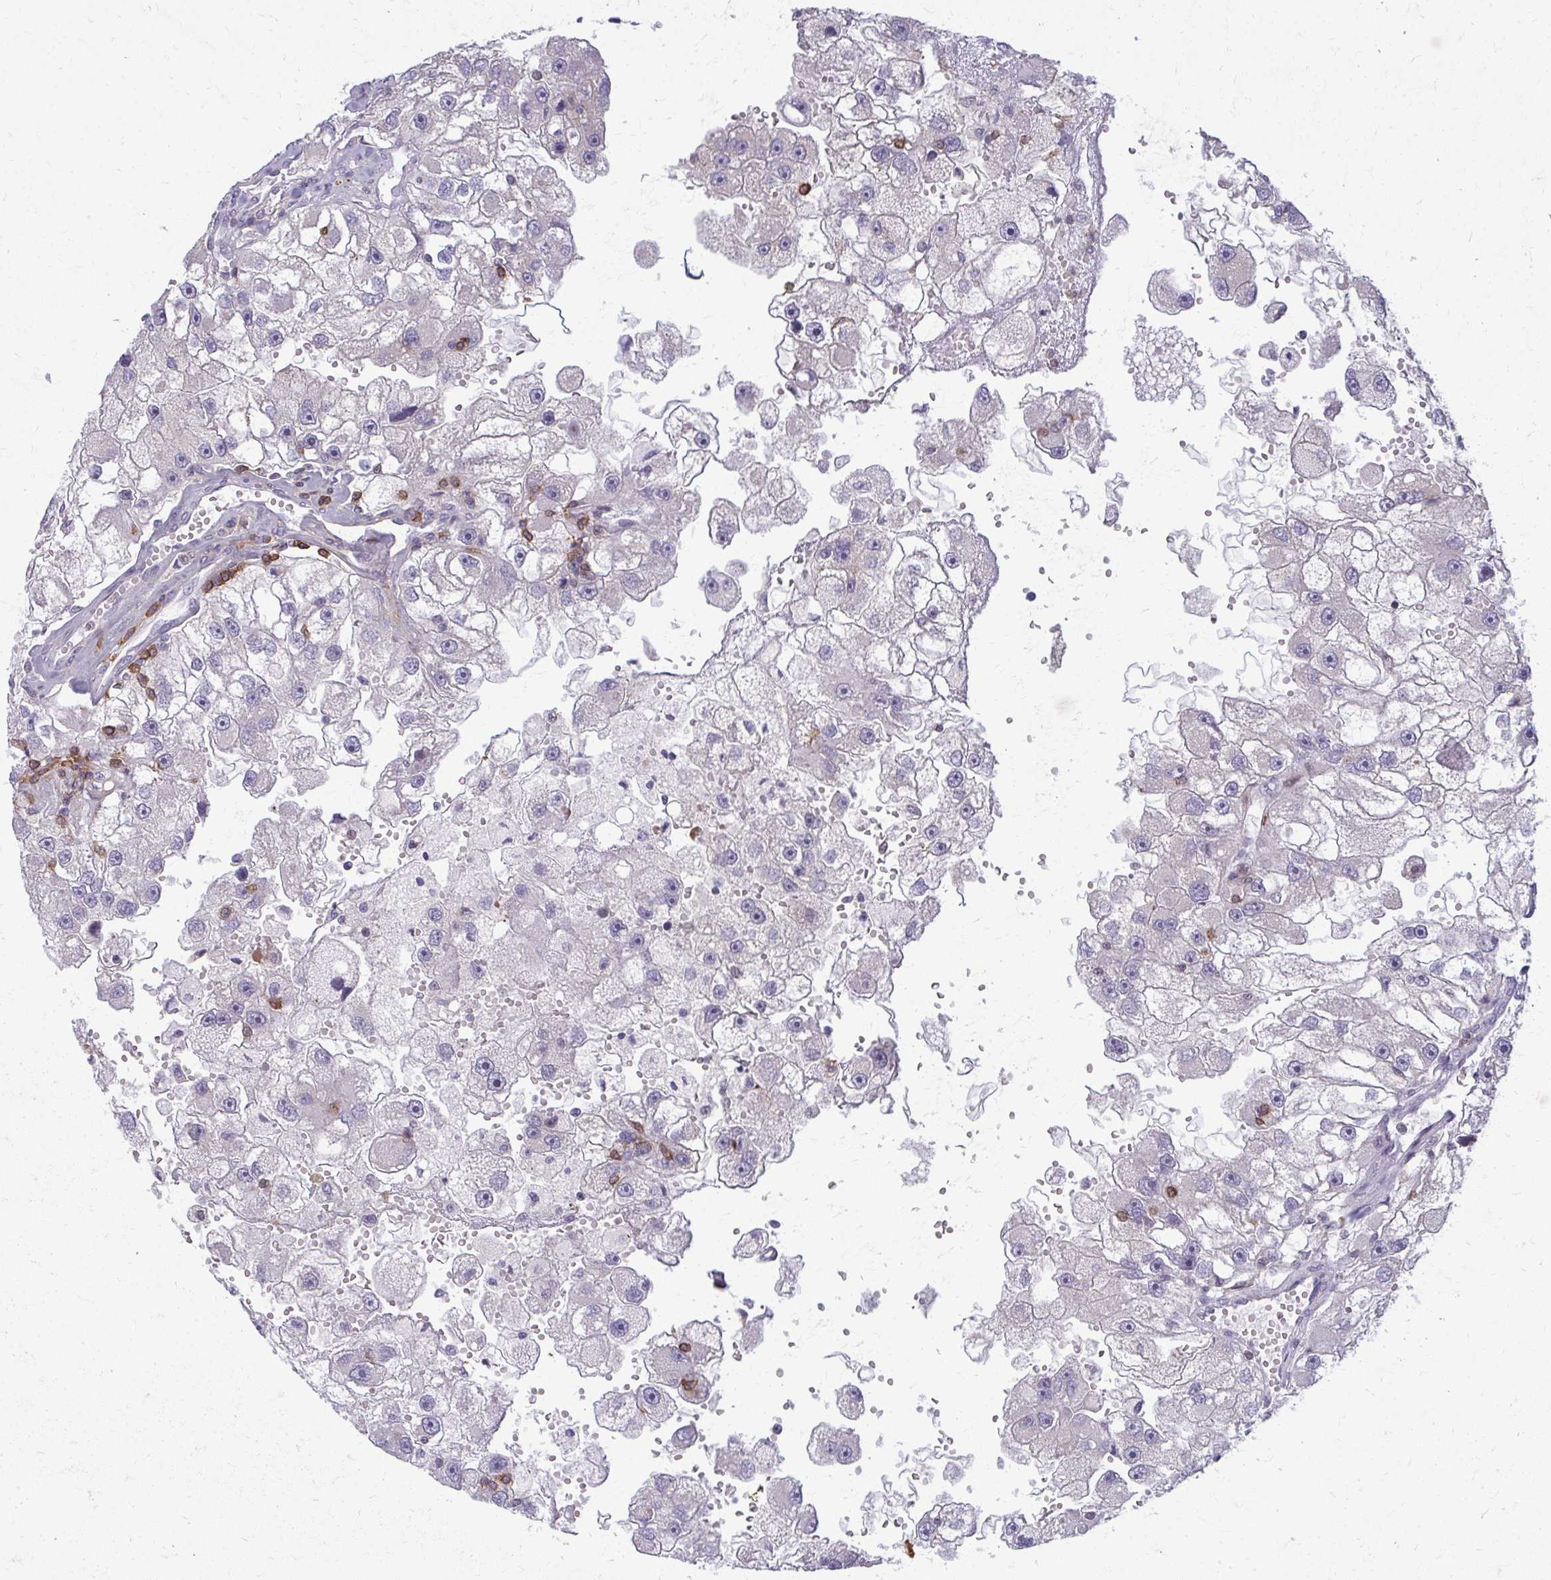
{"staining": {"intensity": "negative", "quantity": "none", "location": "none"}, "tissue": "renal cancer", "cell_type": "Tumor cells", "image_type": "cancer", "snomed": [{"axis": "morphology", "description": "Adenocarcinoma, NOS"}, {"axis": "topography", "description": "Kidney"}], "caption": "Immunohistochemical staining of human renal cancer demonstrates no significant staining in tumor cells.", "gene": "AP5M1", "patient": {"sex": "male", "age": 63}}